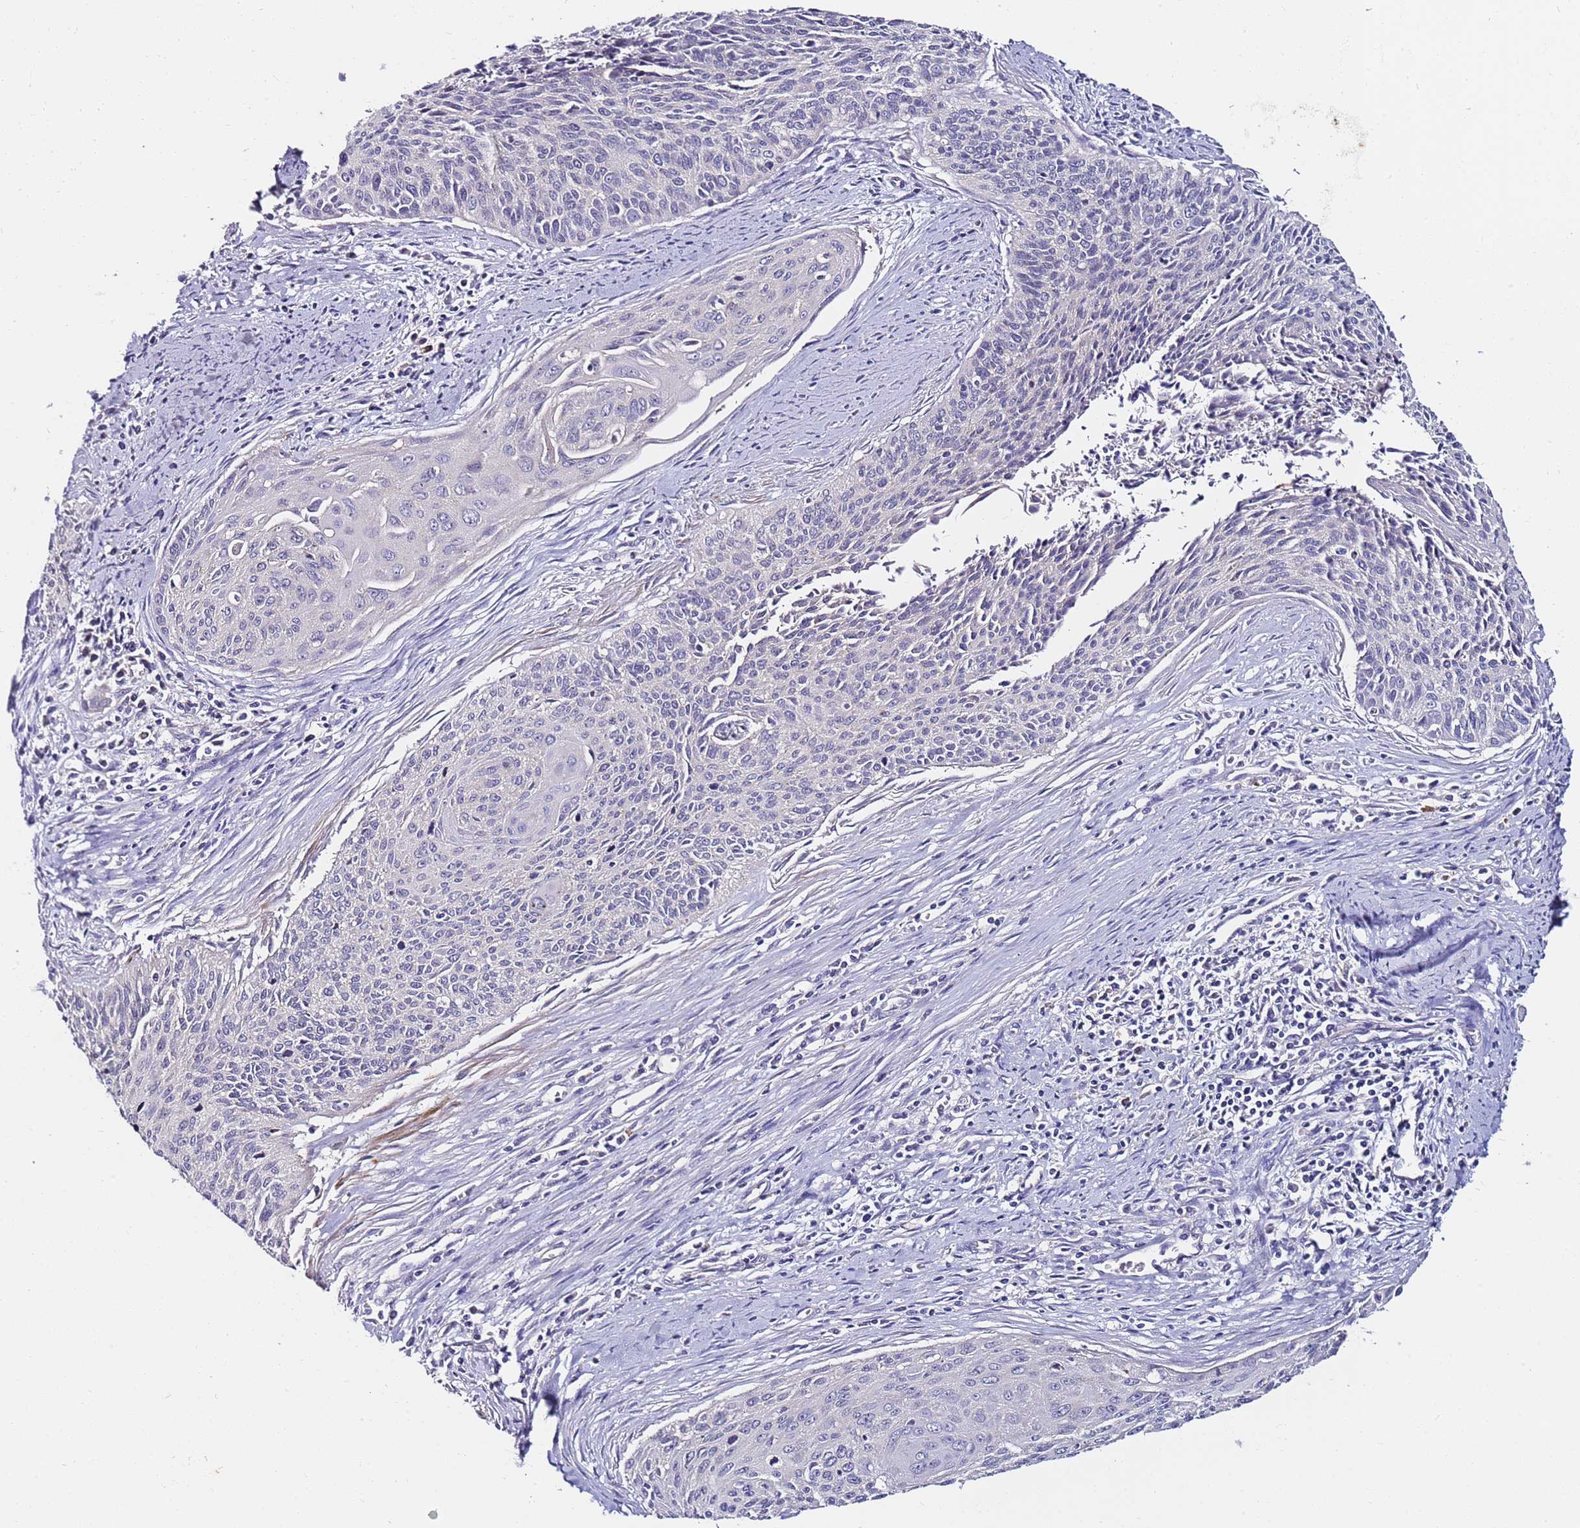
{"staining": {"intensity": "negative", "quantity": "none", "location": "none"}, "tissue": "cervical cancer", "cell_type": "Tumor cells", "image_type": "cancer", "snomed": [{"axis": "morphology", "description": "Squamous cell carcinoma, NOS"}, {"axis": "topography", "description": "Cervix"}], "caption": "IHC micrograph of neoplastic tissue: cervical squamous cell carcinoma stained with DAB (3,3'-diaminobenzidine) reveals no significant protein expression in tumor cells. The staining was performed using DAB (3,3'-diaminobenzidine) to visualize the protein expression in brown, while the nuclei were stained in blue with hematoxylin (Magnification: 20x).", "gene": "SRRM5", "patient": {"sex": "female", "age": 55}}